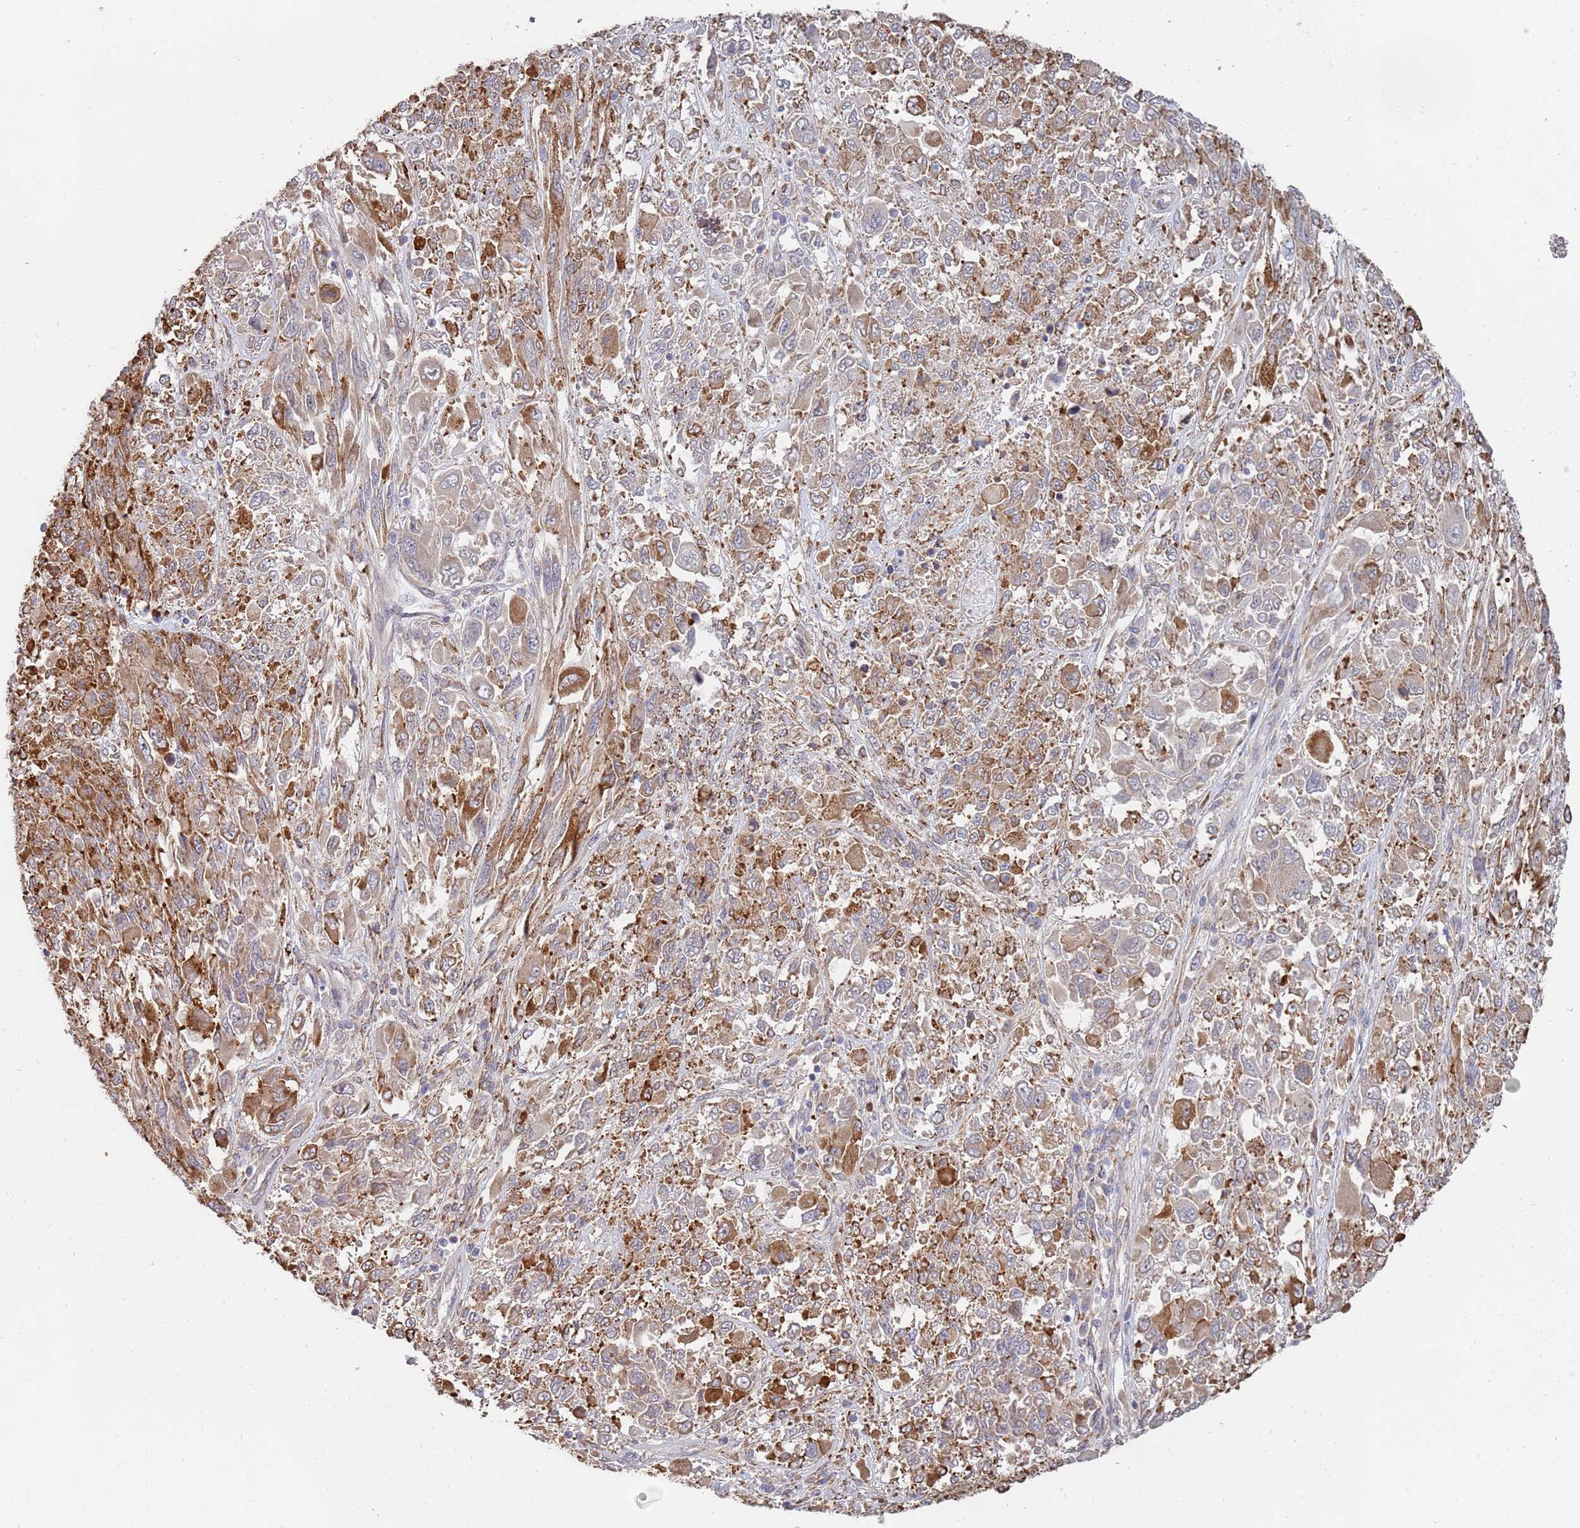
{"staining": {"intensity": "moderate", "quantity": "25%-75%", "location": "cytoplasmic/membranous"}, "tissue": "melanoma", "cell_type": "Tumor cells", "image_type": "cancer", "snomed": [{"axis": "morphology", "description": "Malignant melanoma, NOS"}, {"axis": "topography", "description": "Skin"}], "caption": "Tumor cells display moderate cytoplasmic/membranous staining in about 25%-75% of cells in malignant melanoma. (Stains: DAB (3,3'-diaminobenzidine) in brown, nuclei in blue, Microscopy: brightfield microscopy at high magnification).", "gene": "VRK2", "patient": {"sex": "female", "age": 91}}